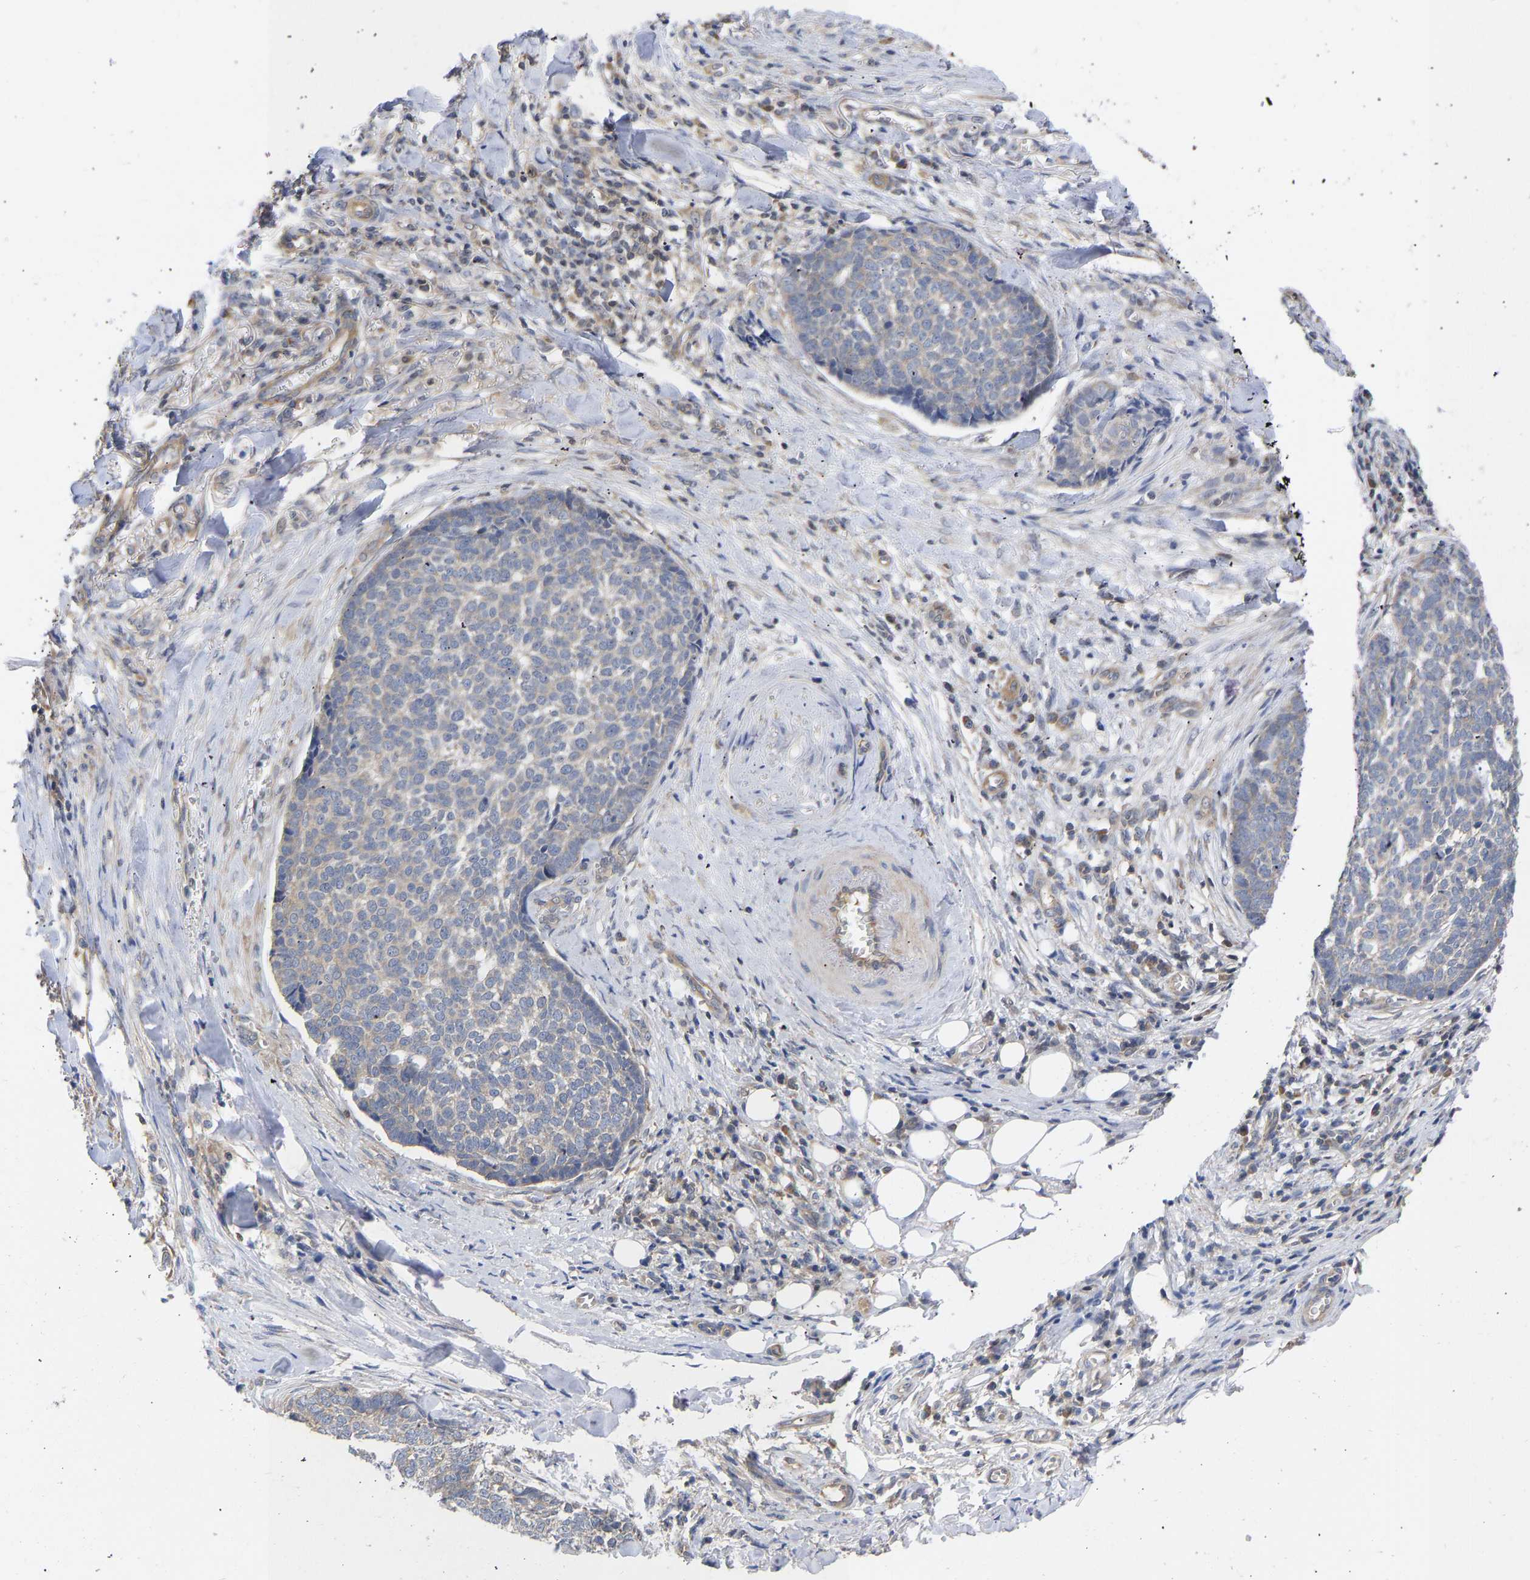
{"staining": {"intensity": "weak", "quantity": "<25%", "location": "cytoplasmic/membranous"}, "tissue": "skin cancer", "cell_type": "Tumor cells", "image_type": "cancer", "snomed": [{"axis": "morphology", "description": "Basal cell carcinoma"}, {"axis": "topography", "description": "Skin"}], "caption": "The image exhibits no staining of tumor cells in skin cancer. (DAB (3,3'-diaminobenzidine) immunohistochemistry (IHC) with hematoxylin counter stain).", "gene": "MAP2K3", "patient": {"sex": "male", "age": 84}}